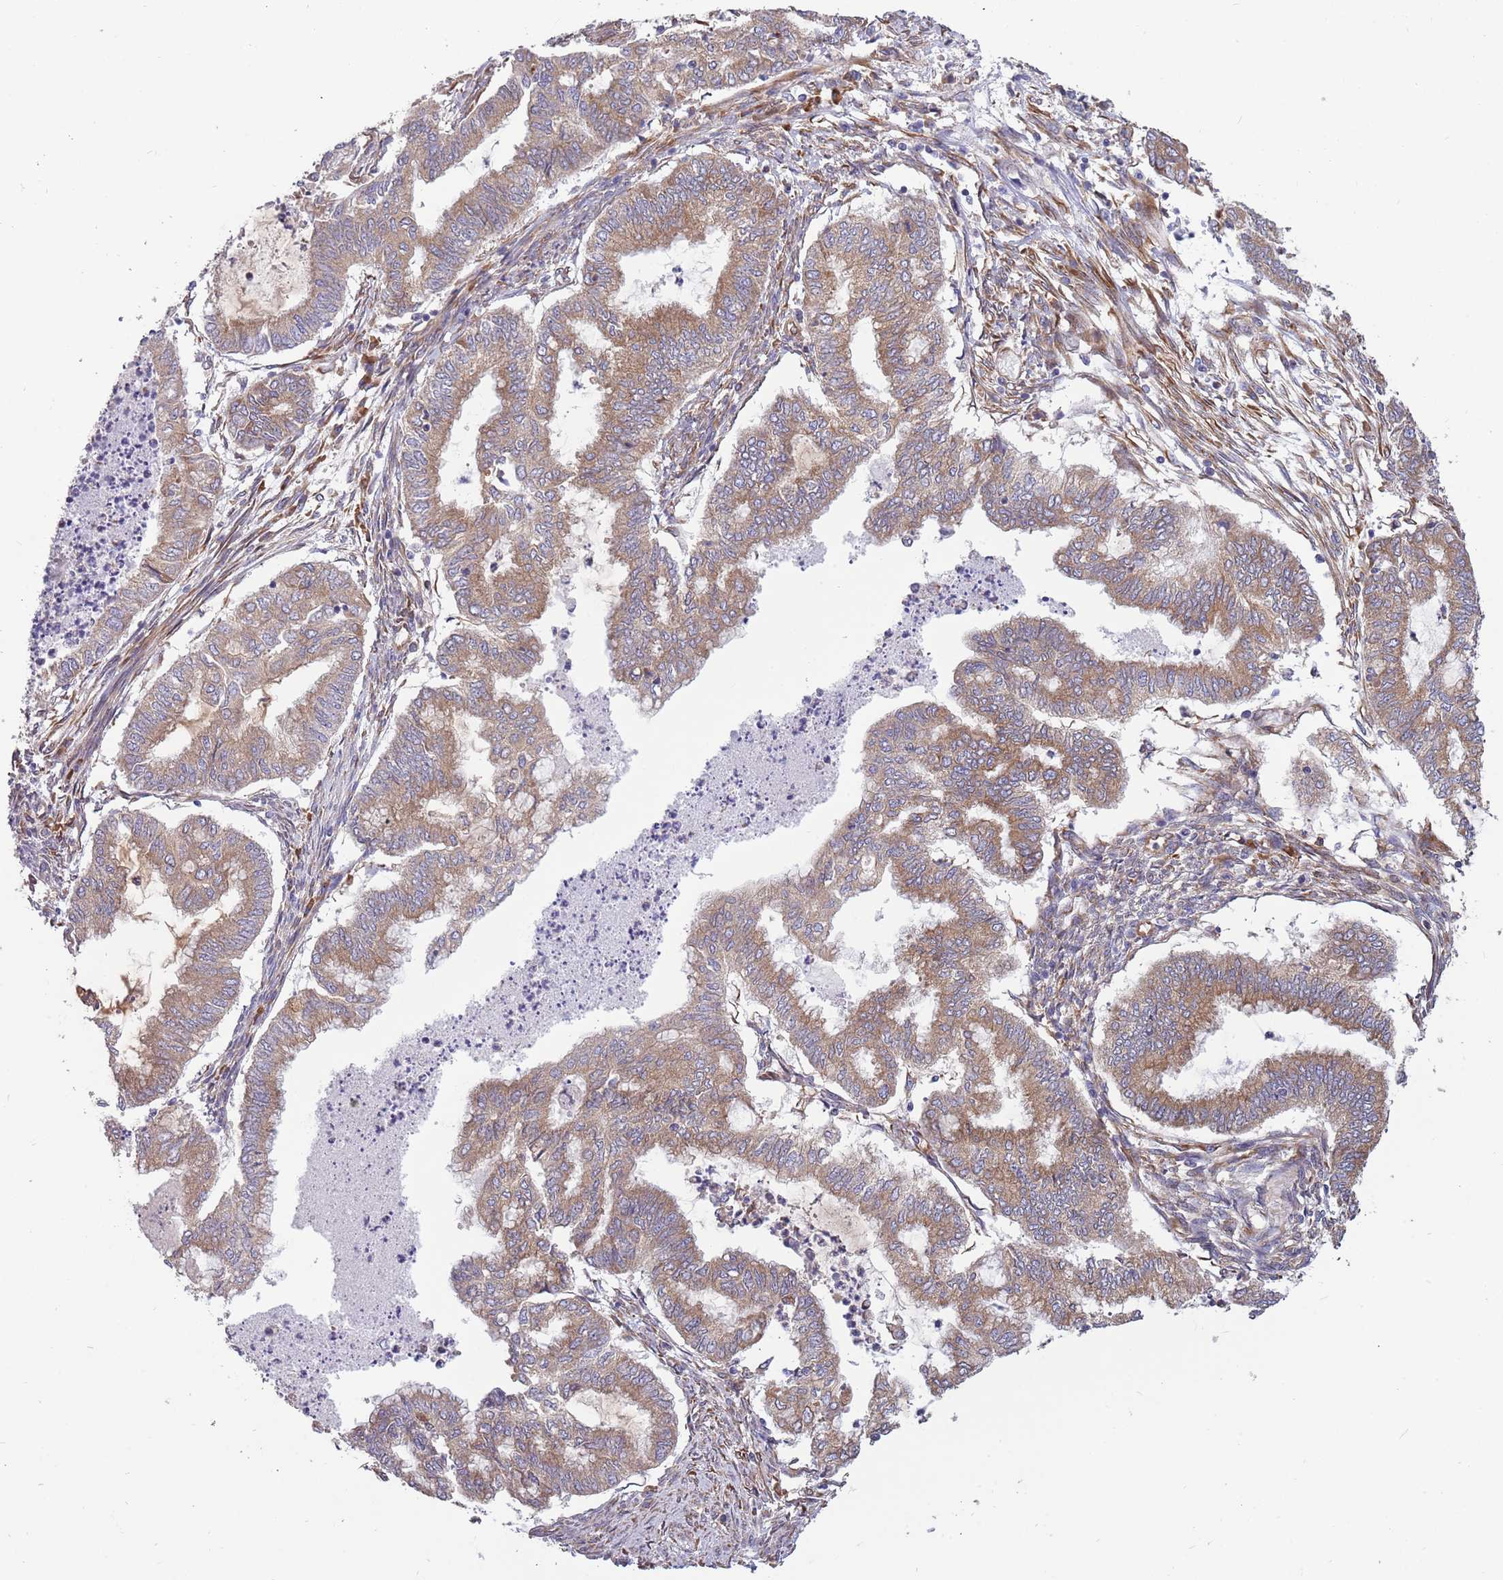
{"staining": {"intensity": "moderate", "quantity": ">75%", "location": "cytoplasmic/membranous"}, "tissue": "endometrial cancer", "cell_type": "Tumor cells", "image_type": "cancer", "snomed": [{"axis": "morphology", "description": "Adenocarcinoma, NOS"}, {"axis": "topography", "description": "Endometrium"}], "caption": "Protein positivity by IHC exhibits moderate cytoplasmic/membranous positivity in about >75% of tumor cells in adenocarcinoma (endometrial).", "gene": "ARMCX6", "patient": {"sex": "female", "age": 79}}